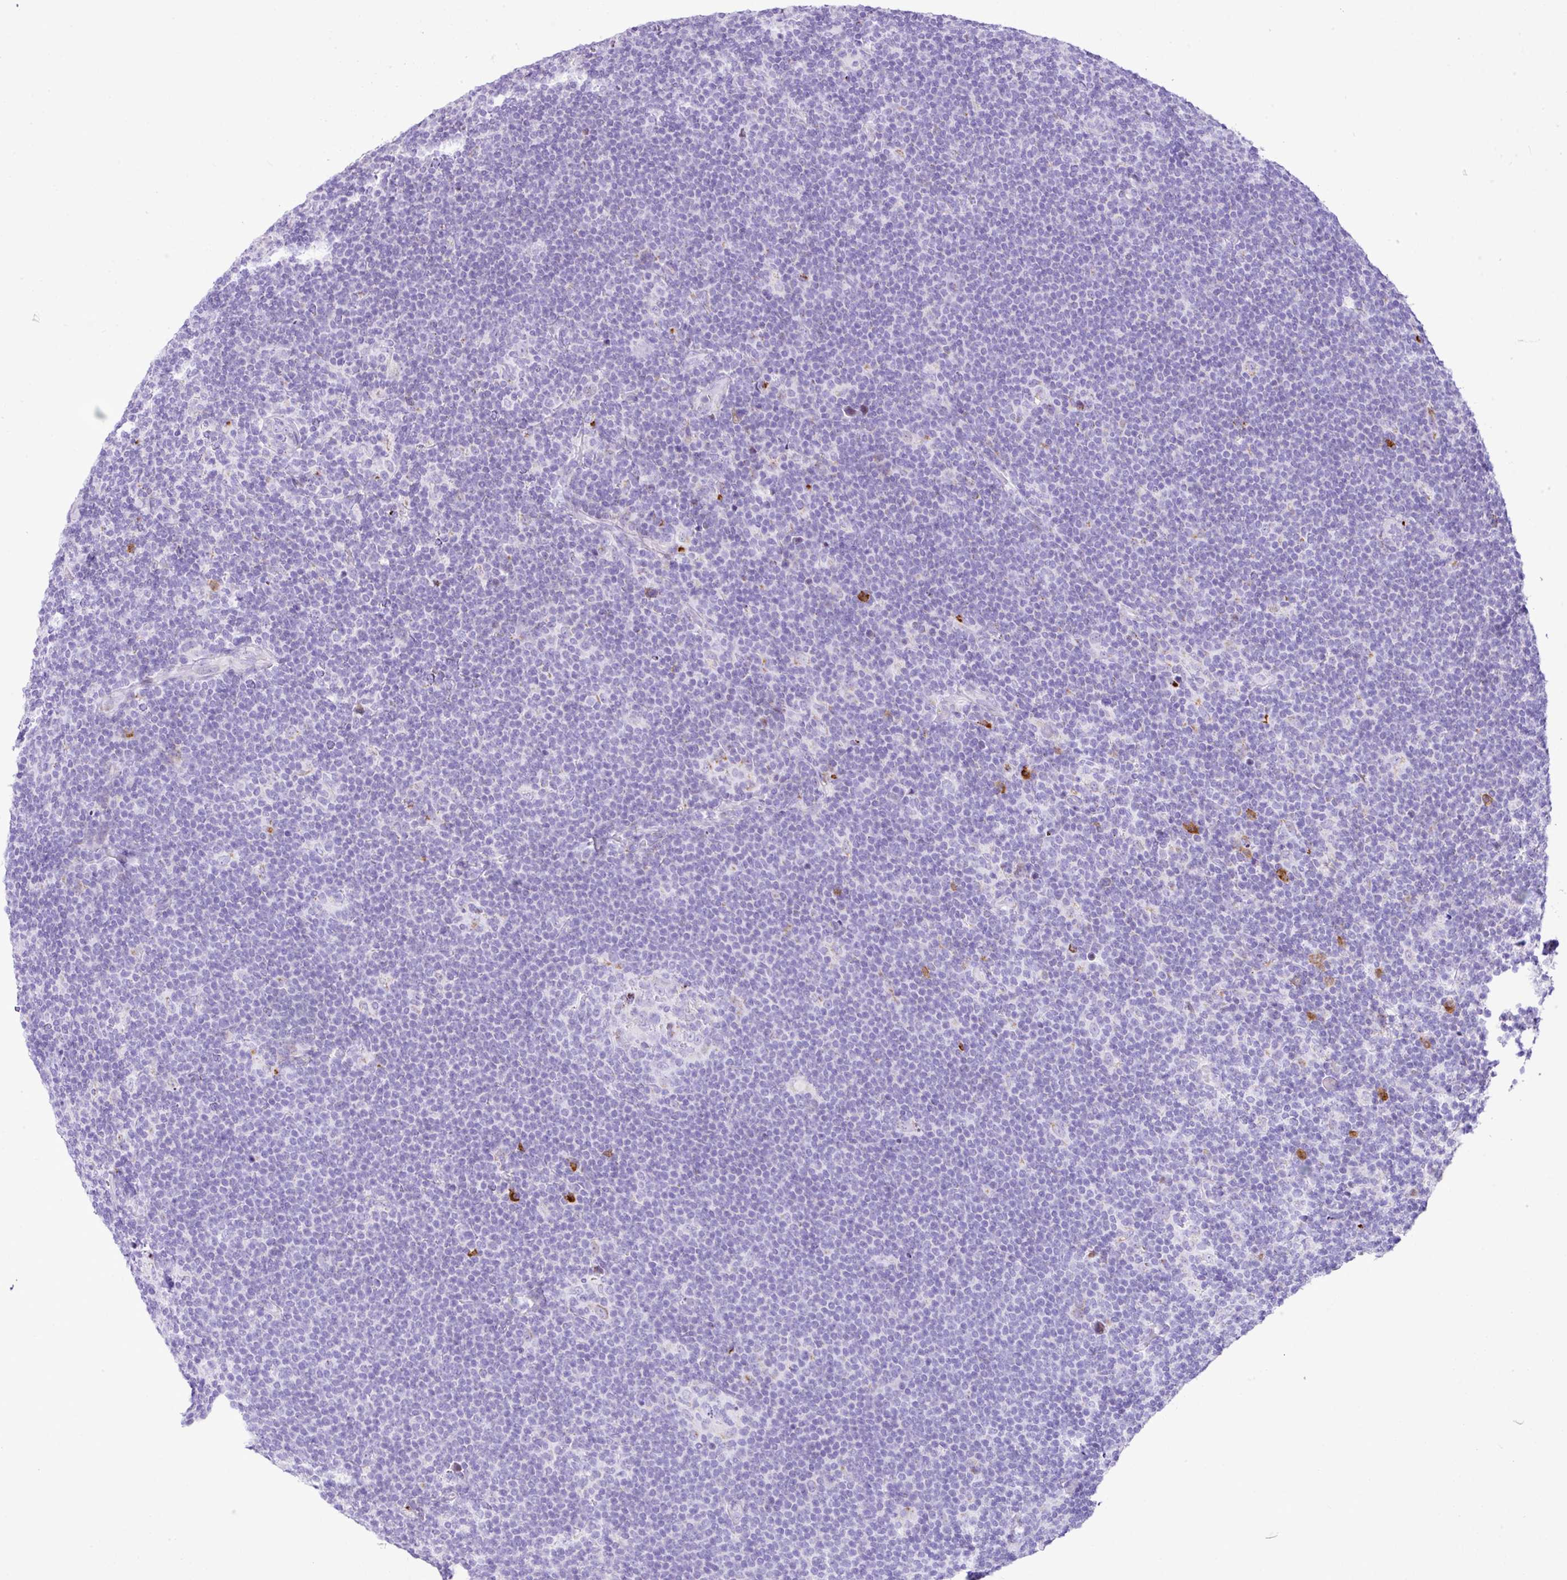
{"staining": {"intensity": "negative", "quantity": "none", "location": "none"}, "tissue": "lymphoma", "cell_type": "Tumor cells", "image_type": "cancer", "snomed": [{"axis": "morphology", "description": "Hodgkin's disease, NOS"}, {"axis": "topography", "description": "Lymph node"}], "caption": "This photomicrograph is of lymphoma stained with immunohistochemistry (IHC) to label a protein in brown with the nuclei are counter-stained blue. There is no staining in tumor cells.", "gene": "RCAN2", "patient": {"sex": "female", "age": 57}}